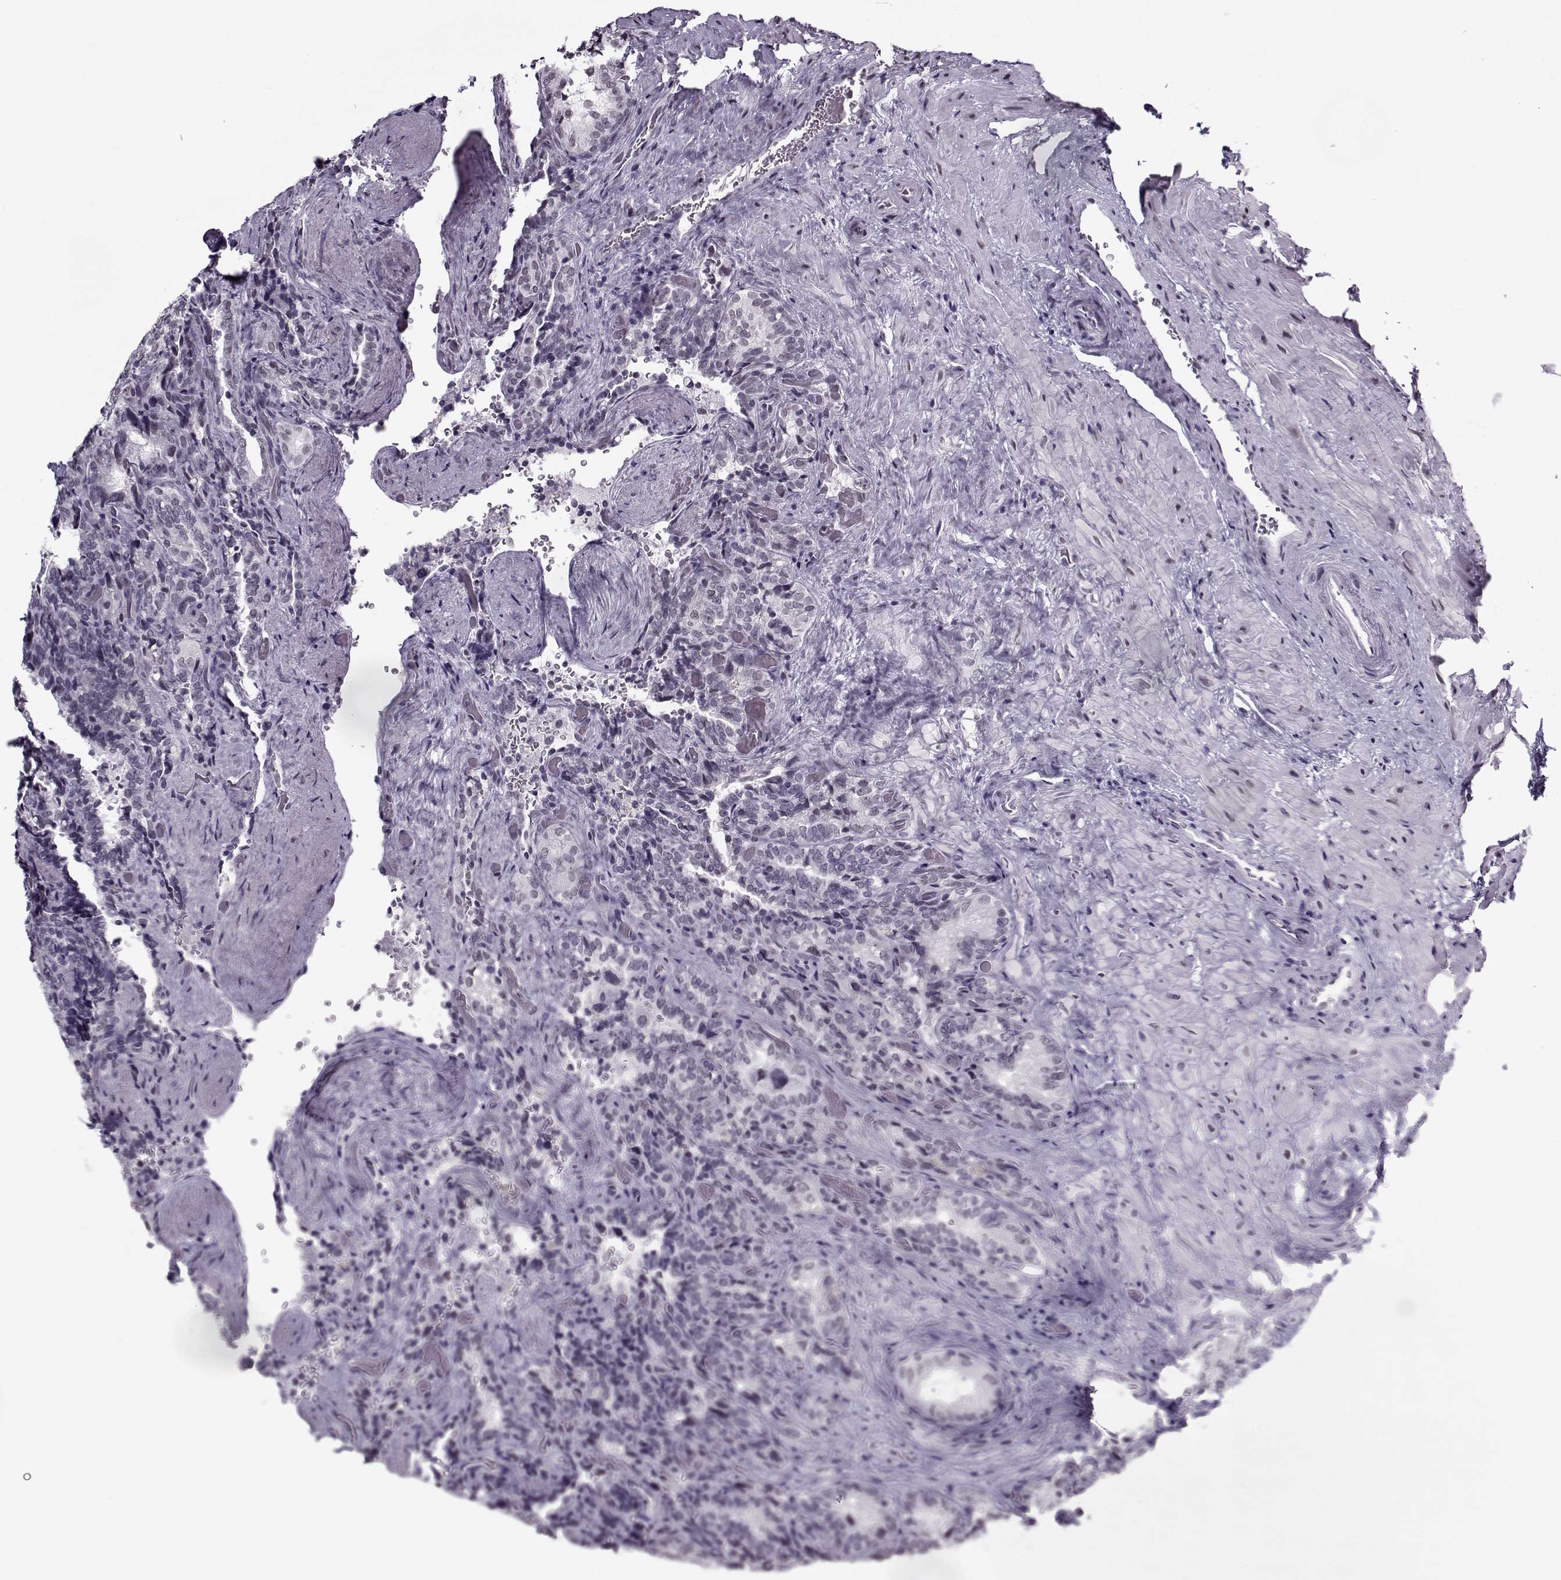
{"staining": {"intensity": "negative", "quantity": "none", "location": "none"}, "tissue": "seminal vesicle", "cell_type": "Glandular cells", "image_type": "normal", "snomed": [{"axis": "morphology", "description": "Normal tissue, NOS"}, {"axis": "topography", "description": "Seminal veicle"}], "caption": "Immunohistochemistry of benign human seminal vesicle demonstrates no expression in glandular cells.", "gene": "PRMT8", "patient": {"sex": "male", "age": 69}}